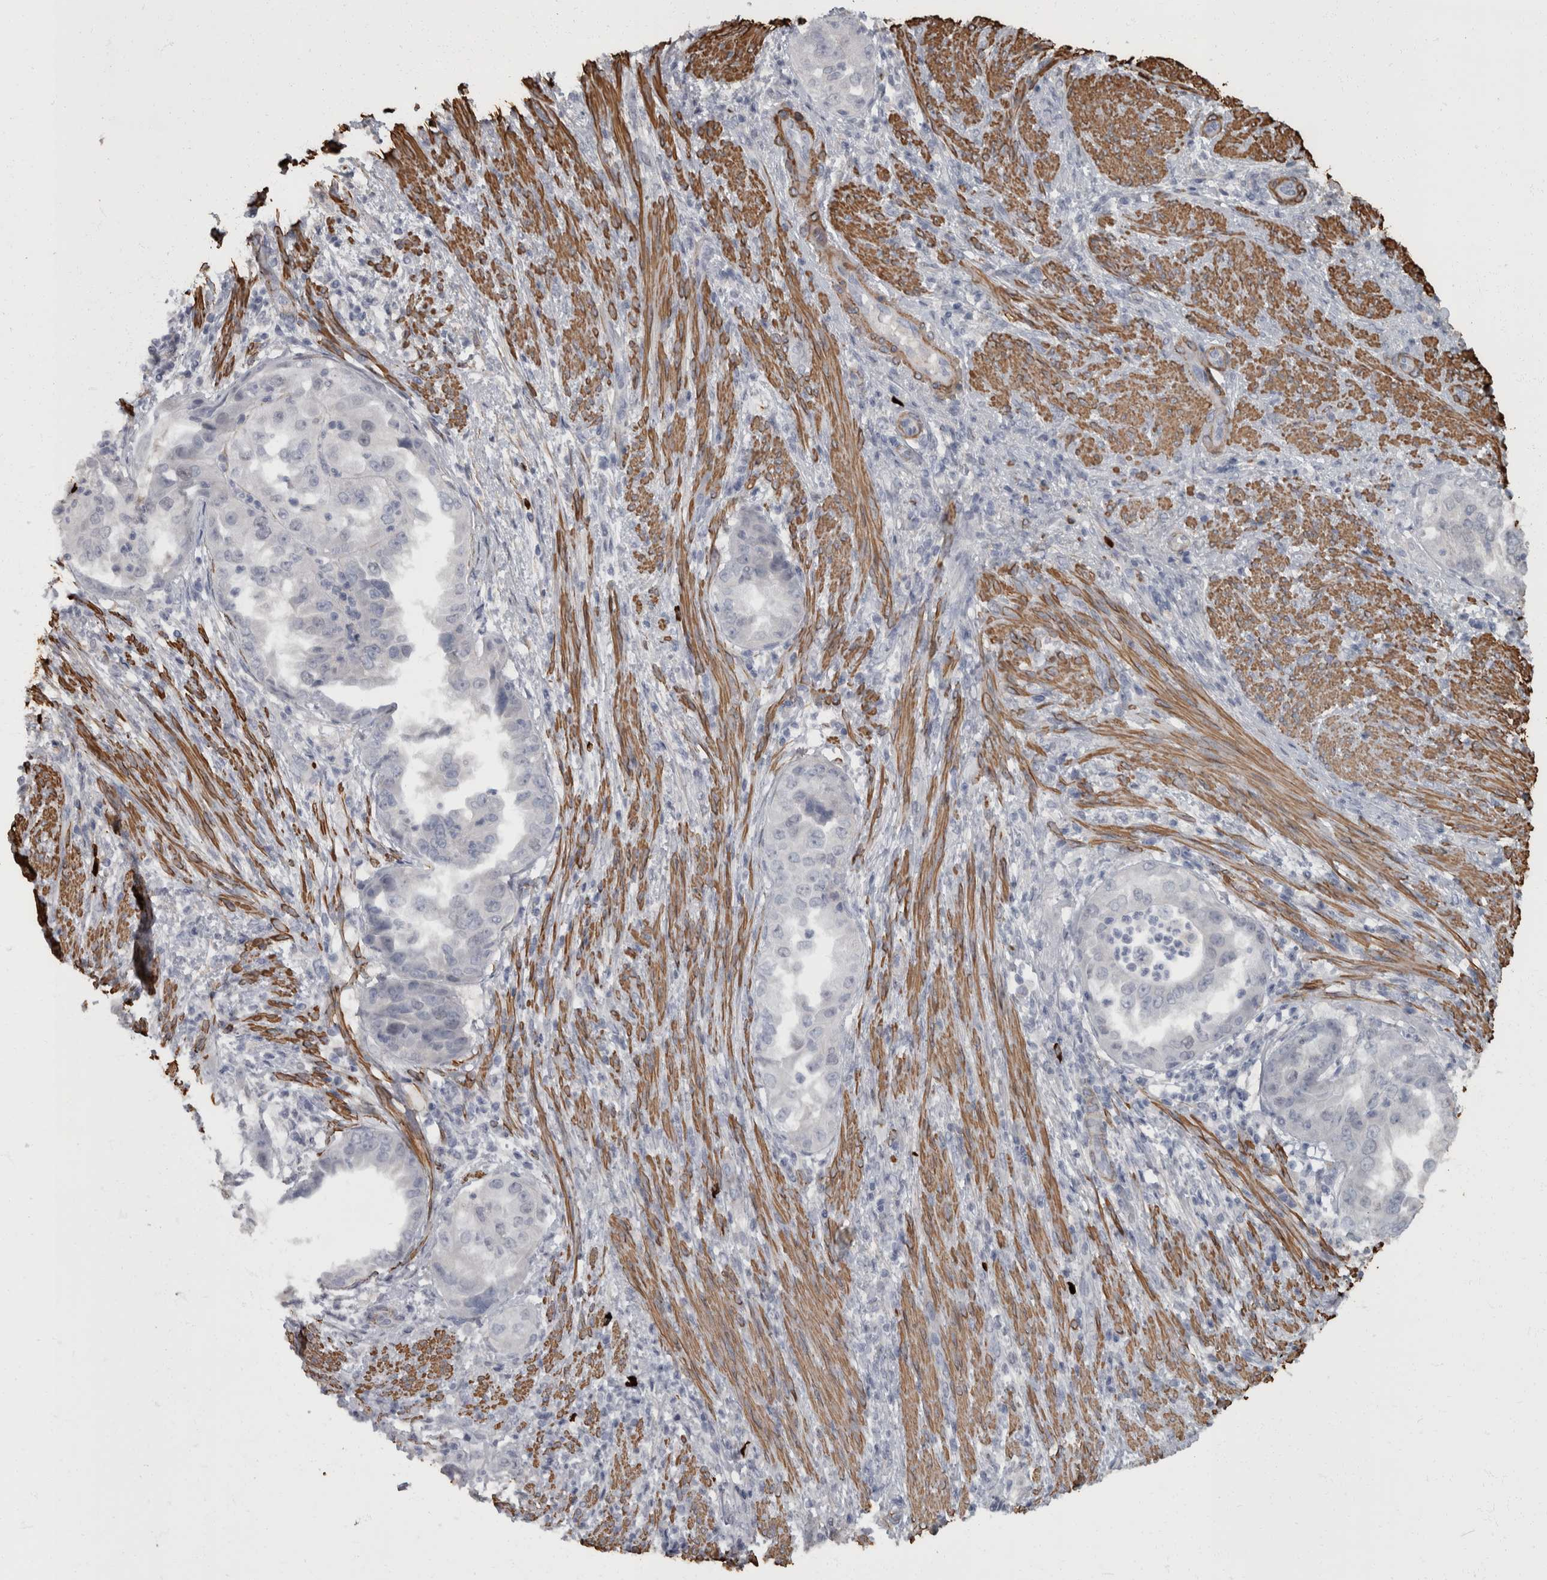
{"staining": {"intensity": "negative", "quantity": "none", "location": "none"}, "tissue": "endometrial cancer", "cell_type": "Tumor cells", "image_type": "cancer", "snomed": [{"axis": "morphology", "description": "Adenocarcinoma, NOS"}, {"axis": "topography", "description": "Endometrium"}], "caption": "Immunohistochemistry (IHC) photomicrograph of endometrial adenocarcinoma stained for a protein (brown), which displays no positivity in tumor cells.", "gene": "MASTL", "patient": {"sex": "female", "age": 85}}